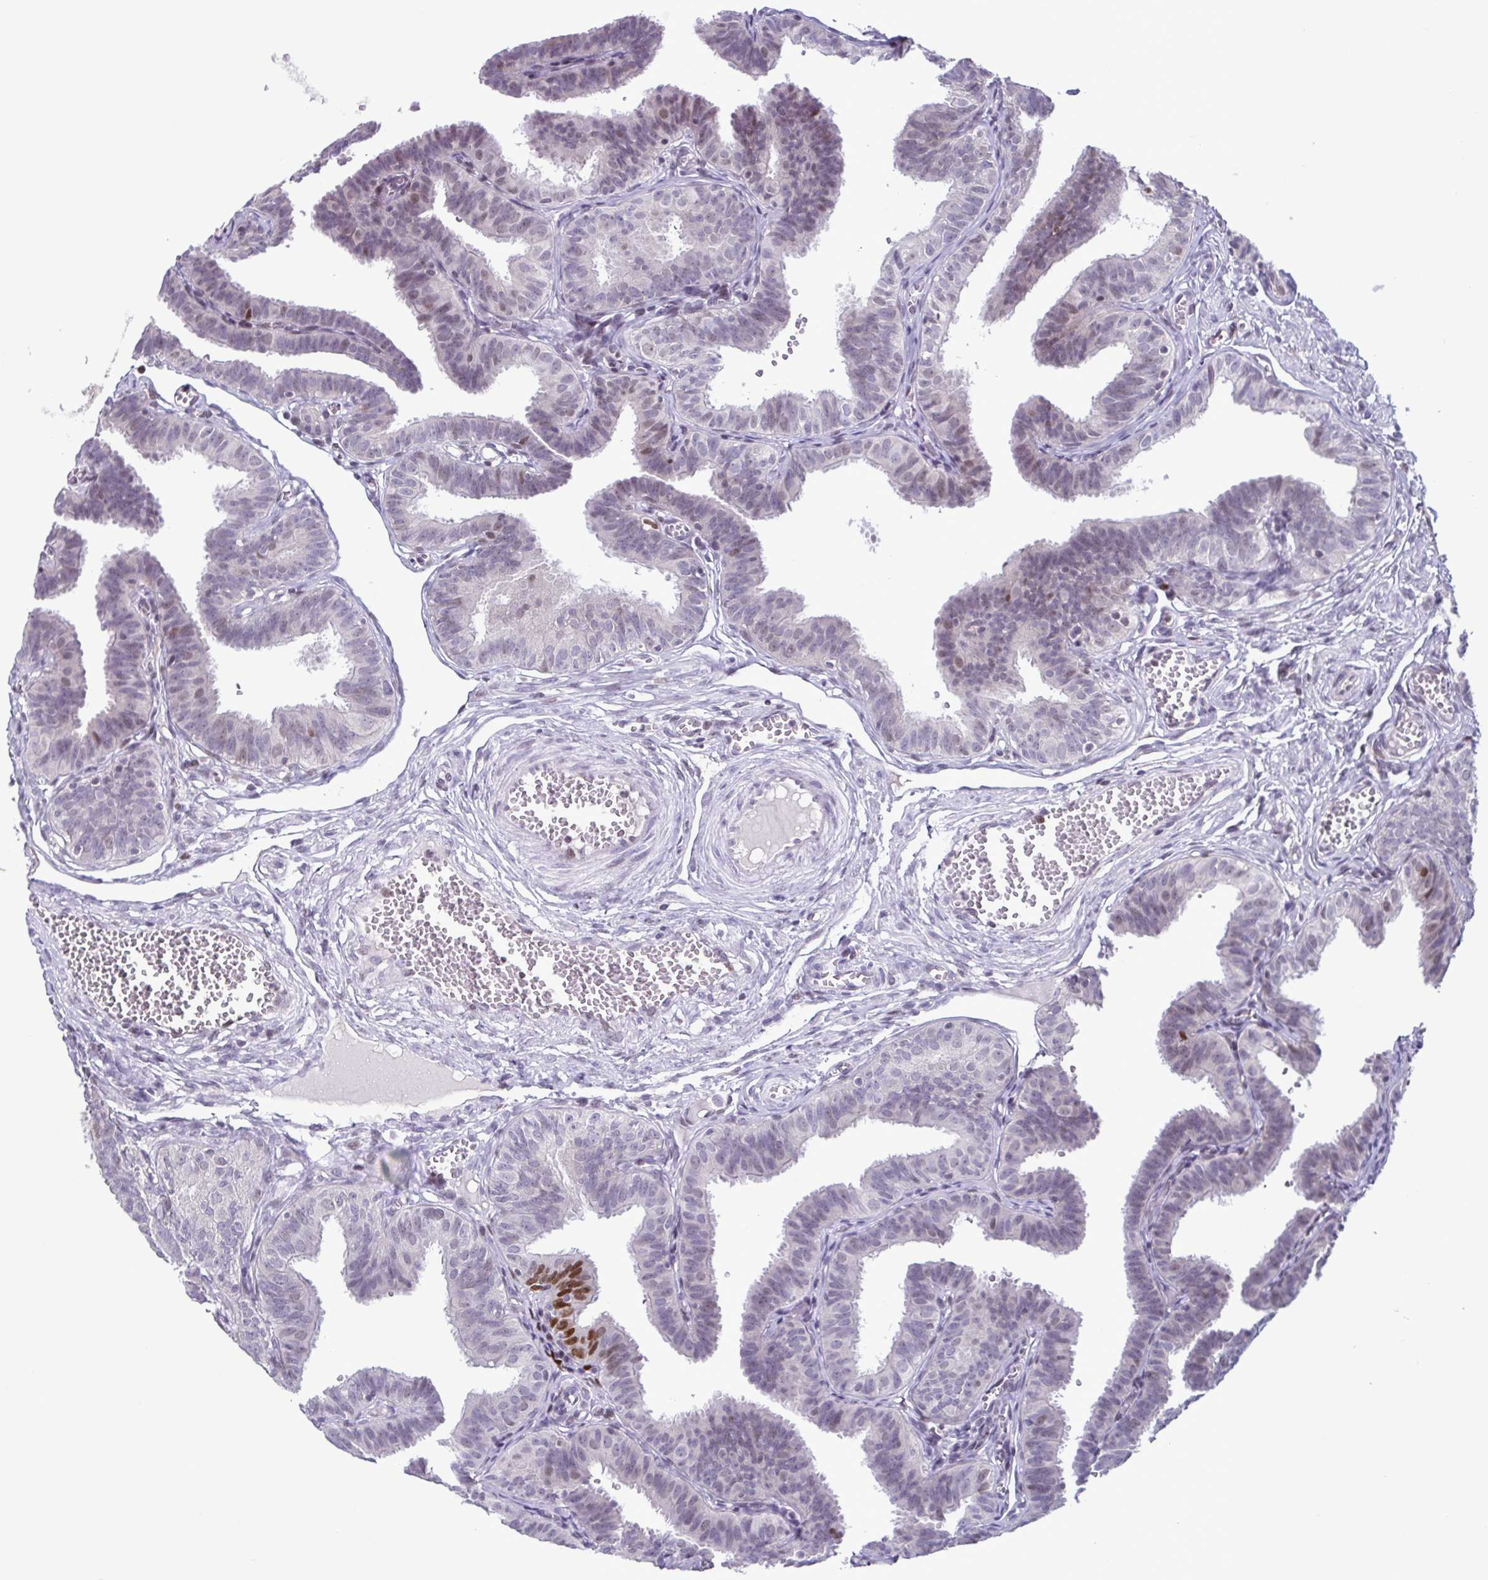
{"staining": {"intensity": "moderate", "quantity": "25%-75%", "location": "nuclear"}, "tissue": "fallopian tube", "cell_type": "Glandular cells", "image_type": "normal", "snomed": [{"axis": "morphology", "description": "Normal tissue, NOS"}, {"axis": "topography", "description": "Fallopian tube"}], "caption": "Fallopian tube stained with DAB IHC exhibits medium levels of moderate nuclear positivity in approximately 25%-75% of glandular cells.", "gene": "IRF1", "patient": {"sex": "female", "age": 25}}